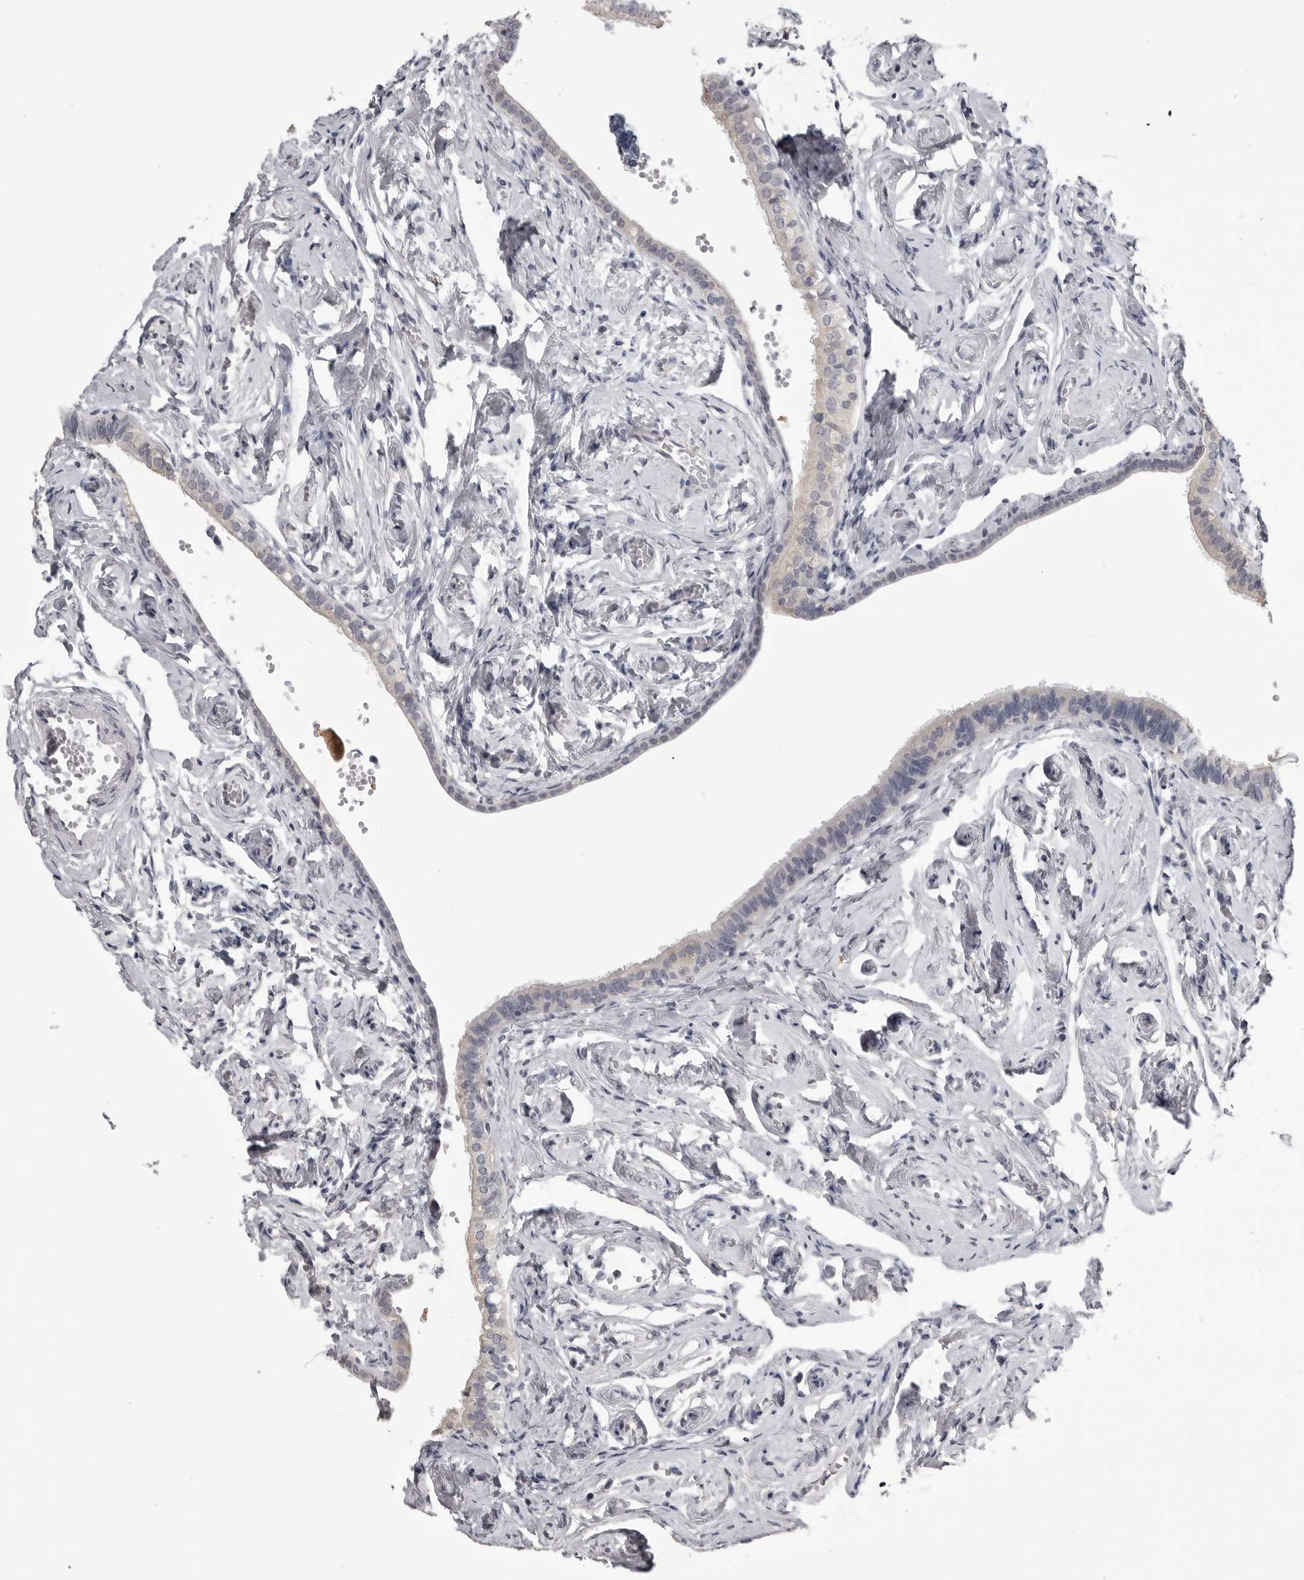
{"staining": {"intensity": "negative", "quantity": "none", "location": "none"}, "tissue": "fallopian tube", "cell_type": "Glandular cells", "image_type": "normal", "snomed": [{"axis": "morphology", "description": "Normal tissue, NOS"}, {"axis": "topography", "description": "Fallopian tube"}], "caption": "Immunohistochemistry (IHC) micrograph of benign fallopian tube stained for a protein (brown), which demonstrates no staining in glandular cells. (Brightfield microscopy of DAB (3,3'-diaminobenzidine) IHC at high magnification).", "gene": "GPN2", "patient": {"sex": "female", "age": 71}}